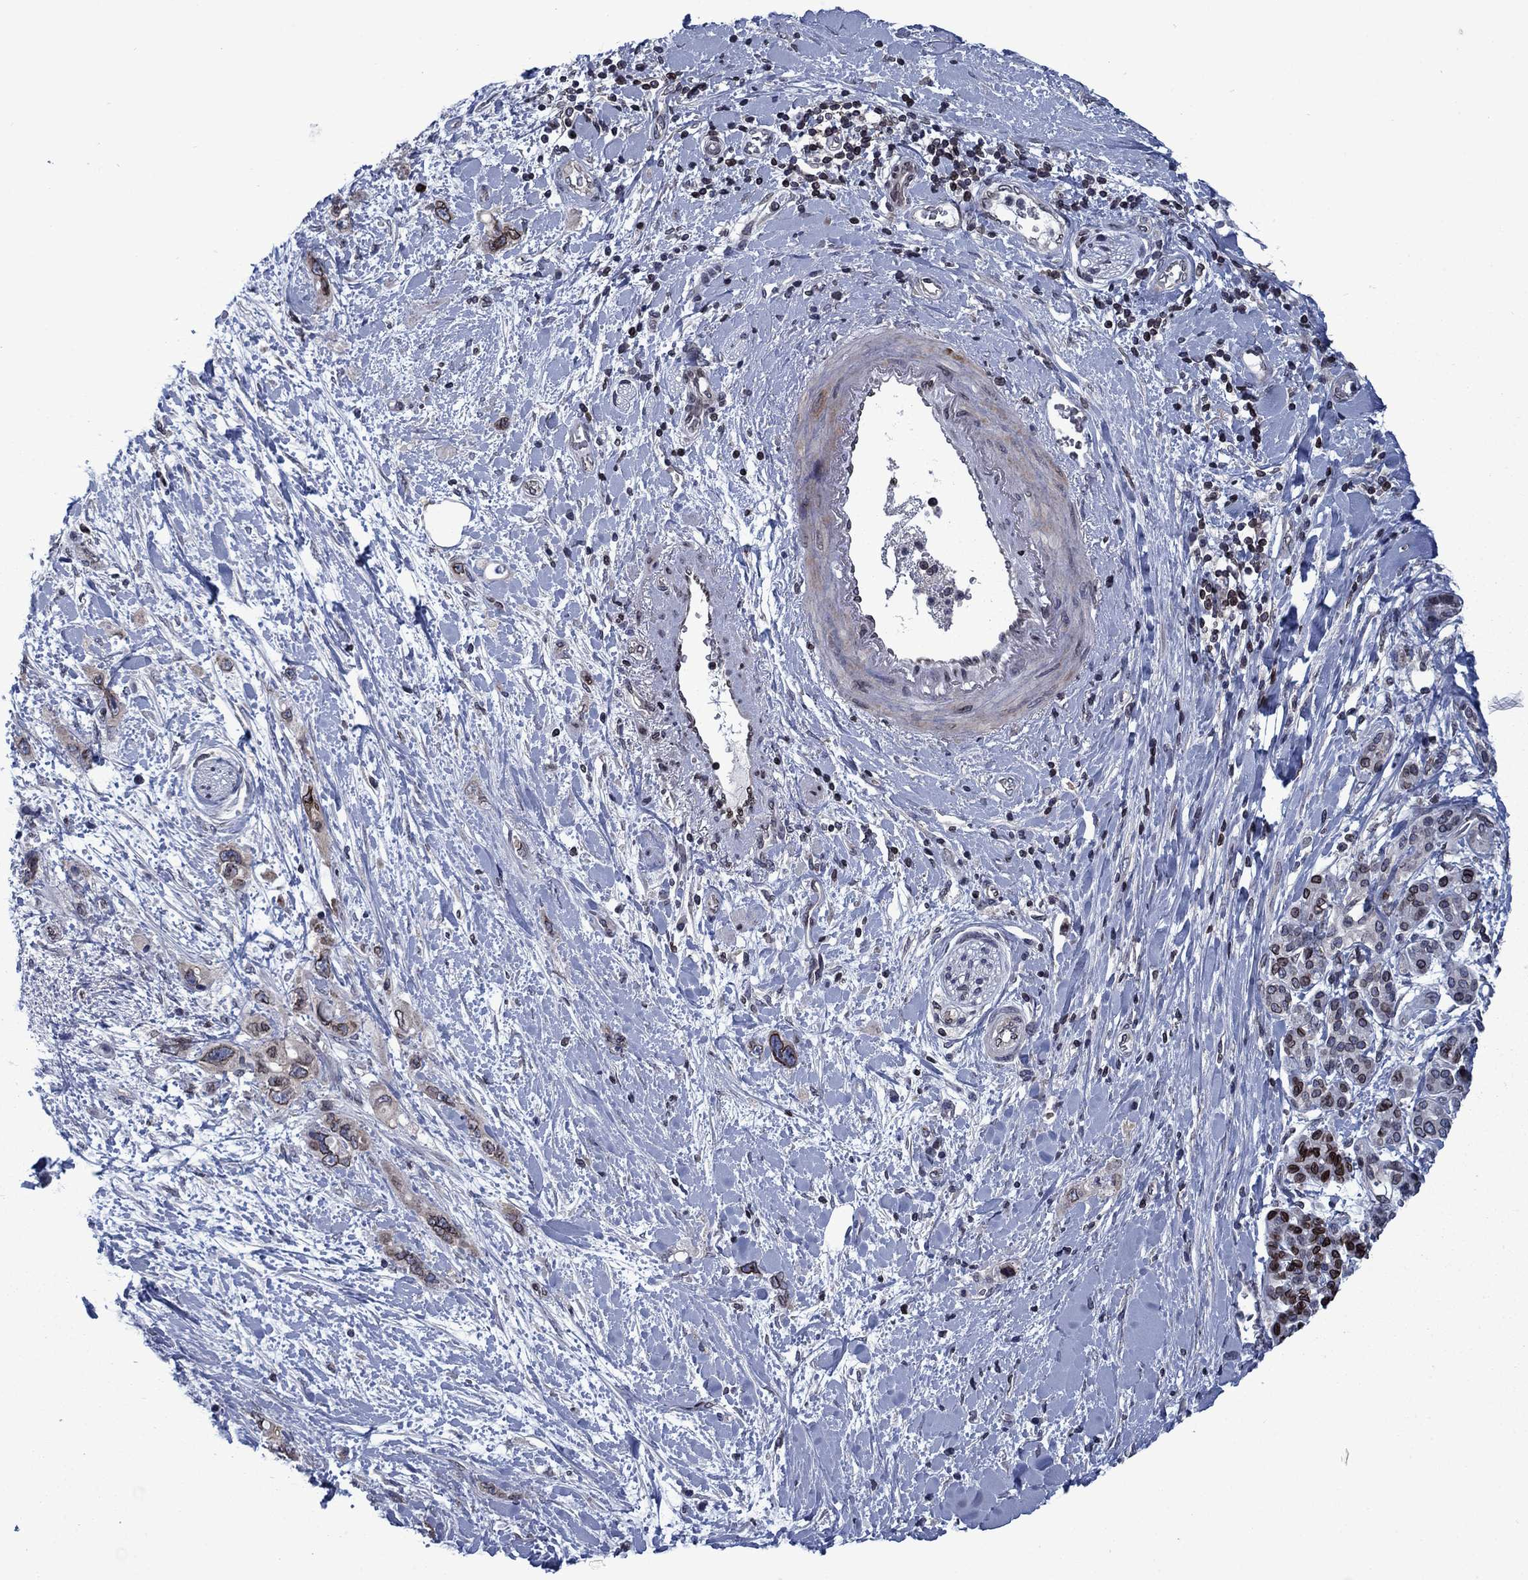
{"staining": {"intensity": "strong", "quantity": "<25%", "location": "cytoplasmic/membranous,nuclear"}, "tissue": "pancreatic cancer", "cell_type": "Tumor cells", "image_type": "cancer", "snomed": [{"axis": "morphology", "description": "Adenocarcinoma, NOS"}, {"axis": "topography", "description": "Pancreas"}], "caption": "Tumor cells display medium levels of strong cytoplasmic/membranous and nuclear staining in about <25% of cells in pancreatic cancer (adenocarcinoma). The staining was performed using DAB (3,3'-diaminobenzidine), with brown indicating positive protein expression. Nuclei are stained blue with hematoxylin.", "gene": "SLA", "patient": {"sex": "female", "age": 56}}